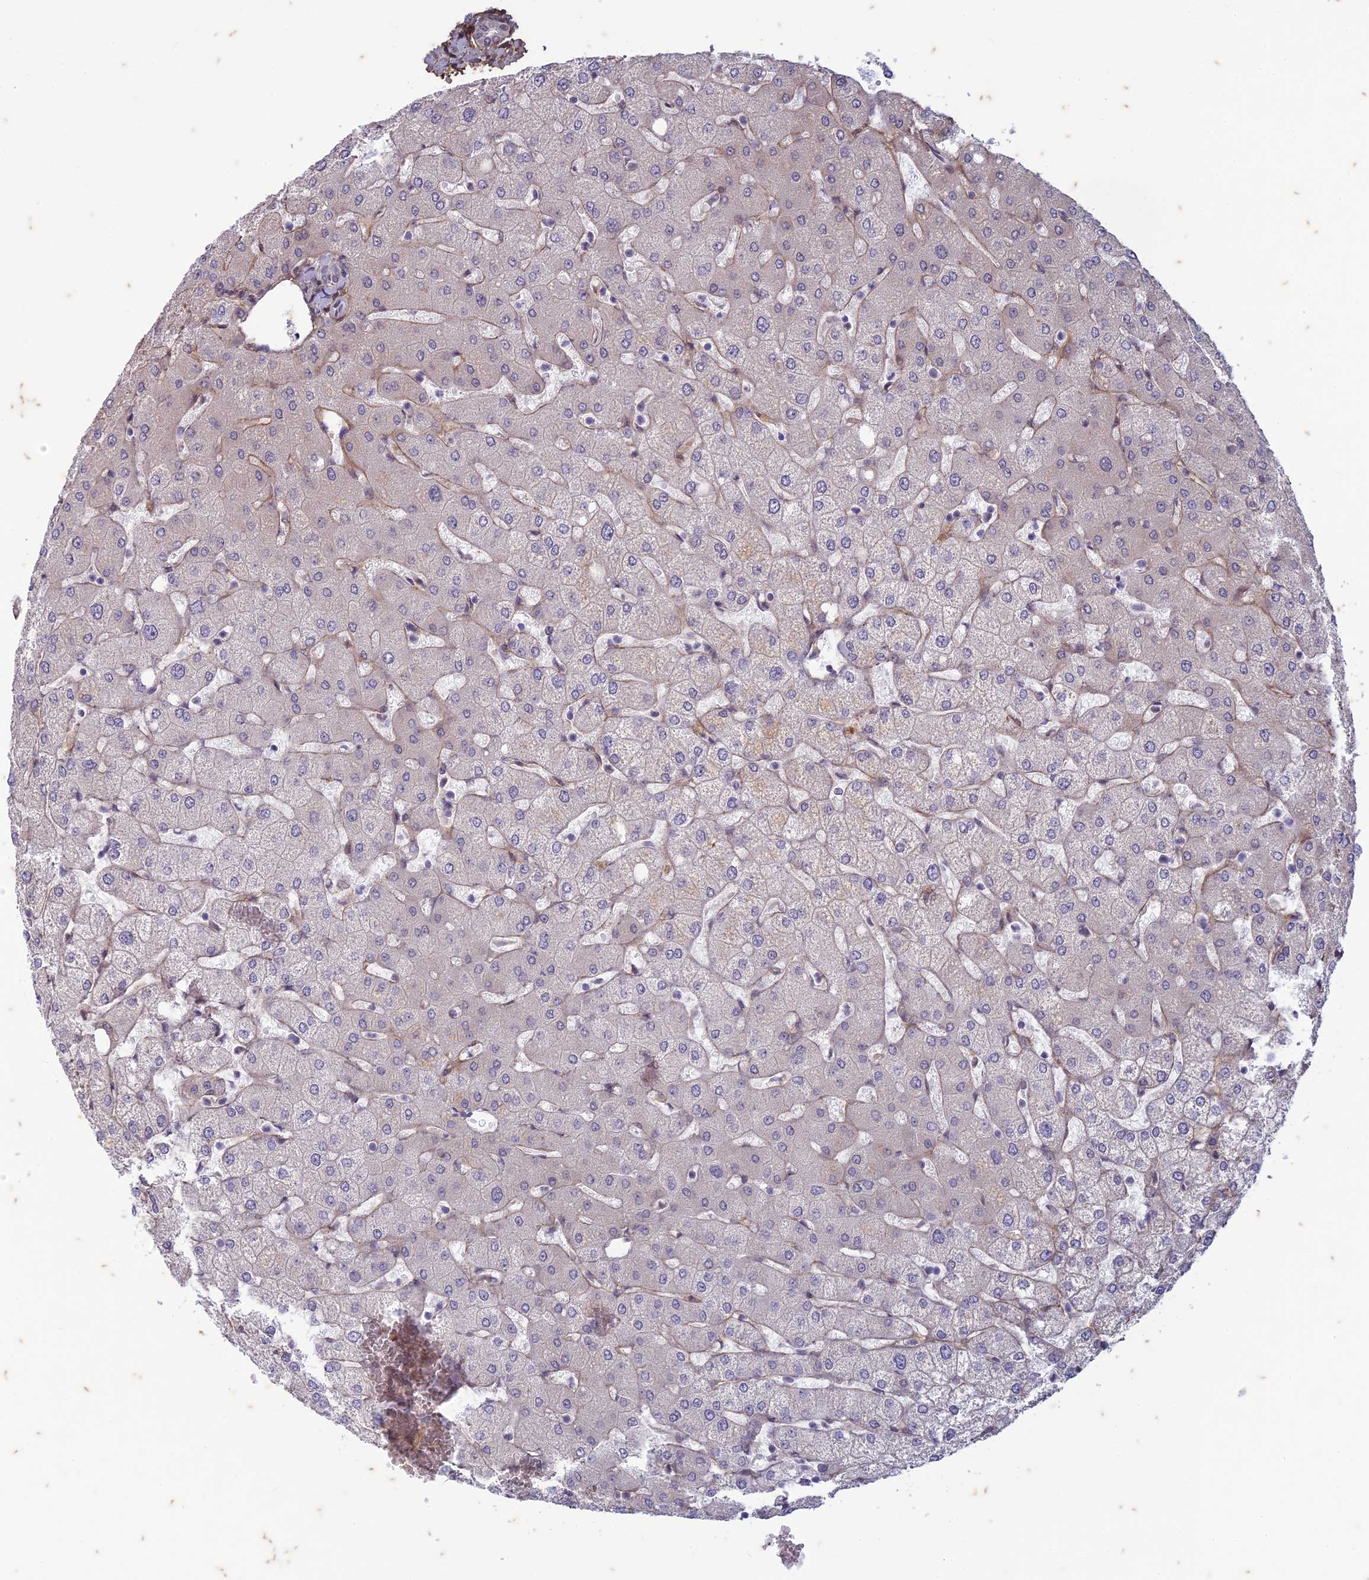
{"staining": {"intensity": "negative", "quantity": "none", "location": "none"}, "tissue": "liver", "cell_type": "Cholangiocytes", "image_type": "normal", "snomed": [{"axis": "morphology", "description": "Normal tissue, NOS"}, {"axis": "topography", "description": "Liver"}], "caption": "Immunohistochemistry (IHC) image of benign human liver stained for a protein (brown), which displays no expression in cholangiocytes.", "gene": "PABPN1L", "patient": {"sex": "female", "age": 54}}